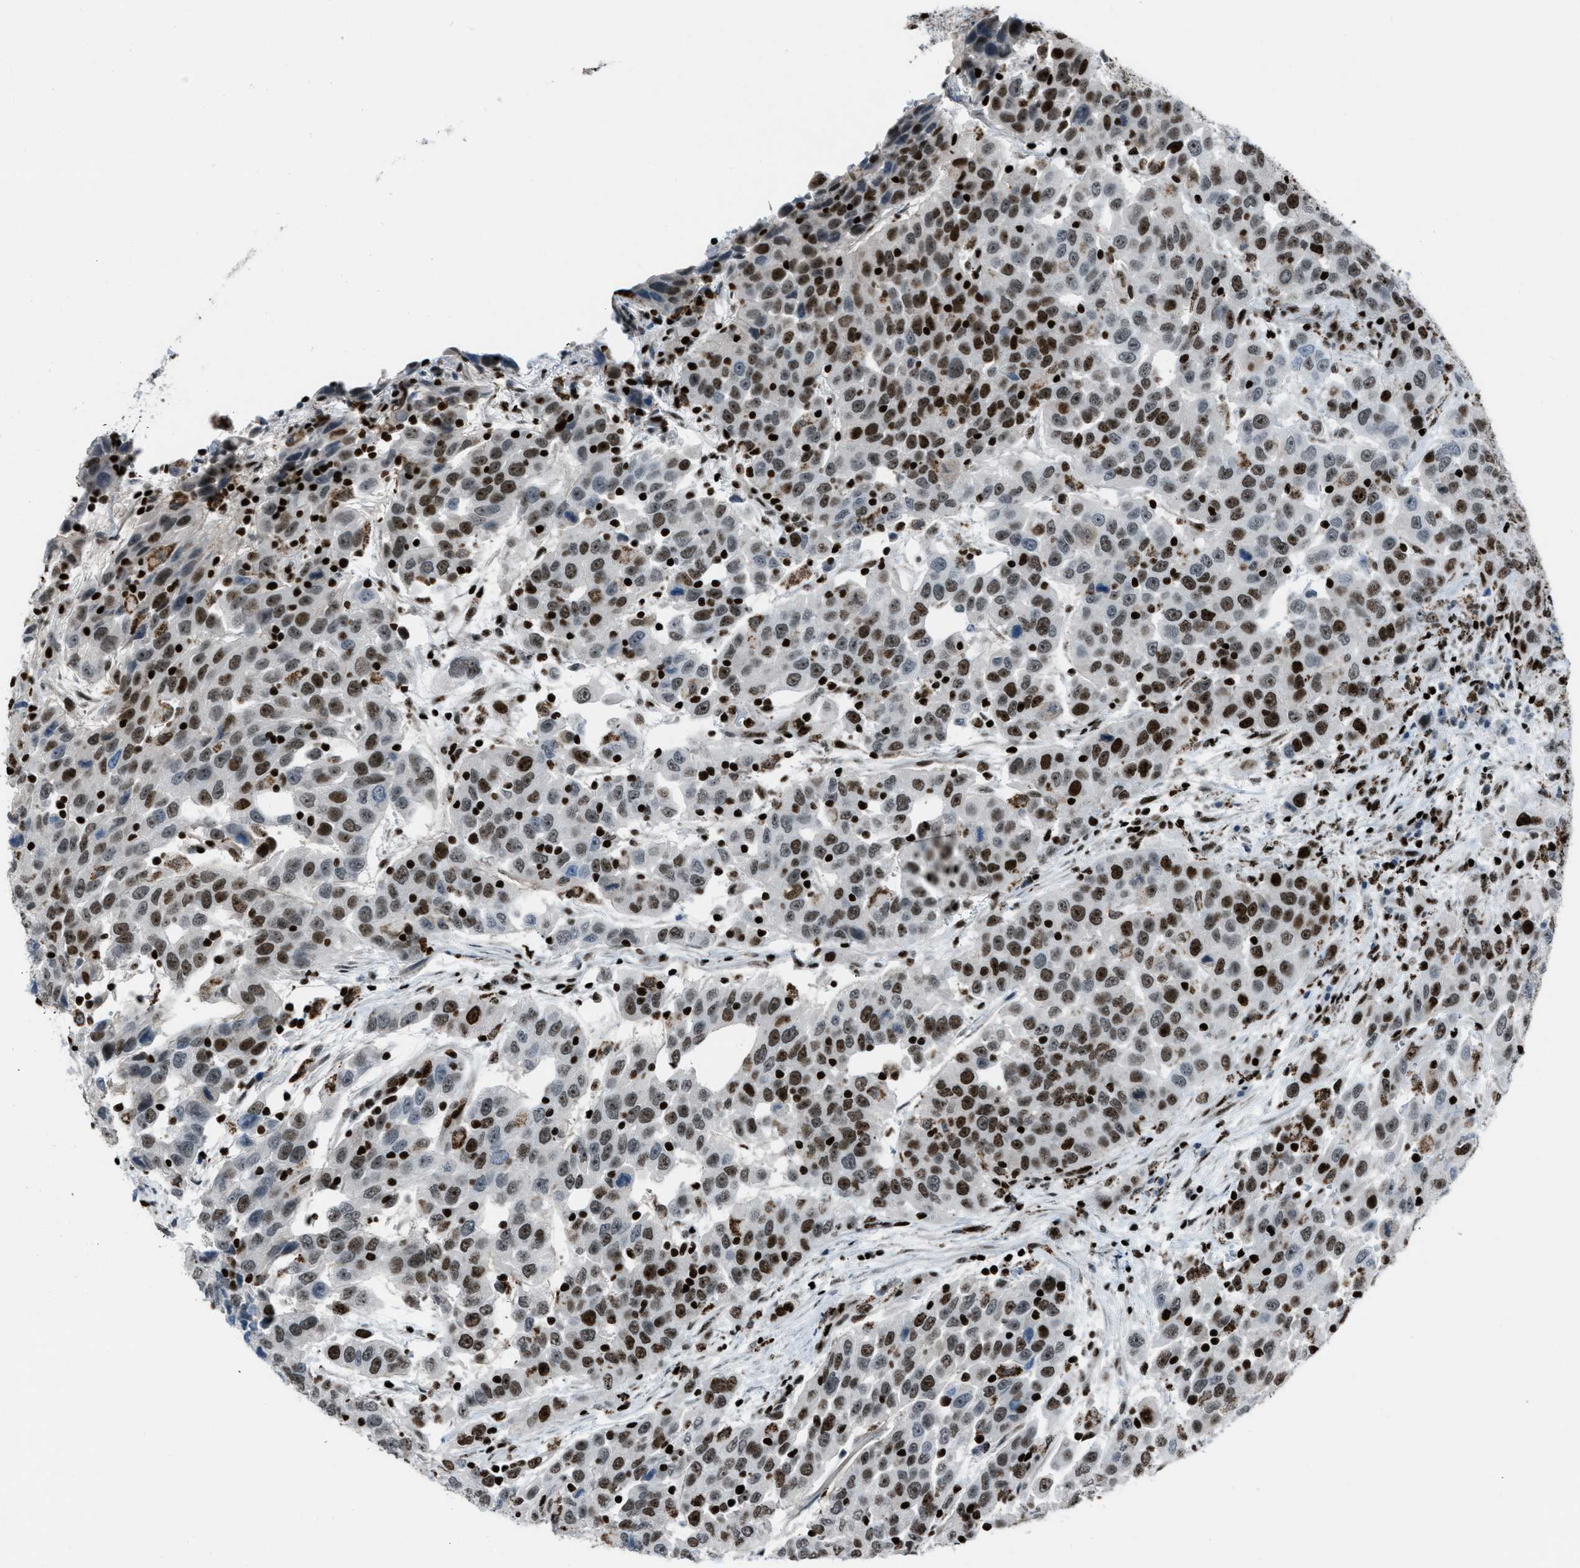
{"staining": {"intensity": "strong", "quantity": ">75%", "location": "nuclear"}, "tissue": "urothelial cancer", "cell_type": "Tumor cells", "image_type": "cancer", "snomed": [{"axis": "morphology", "description": "Urothelial carcinoma, High grade"}, {"axis": "topography", "description": "Urinary bladder"}], "caption": "A histopathology image of urothelial cancer stained for a protein exhibits strong nuclear brown staining in tumor cells.", "gene": "SLFN5", "patient": {"sex": "female", "age": 80}}